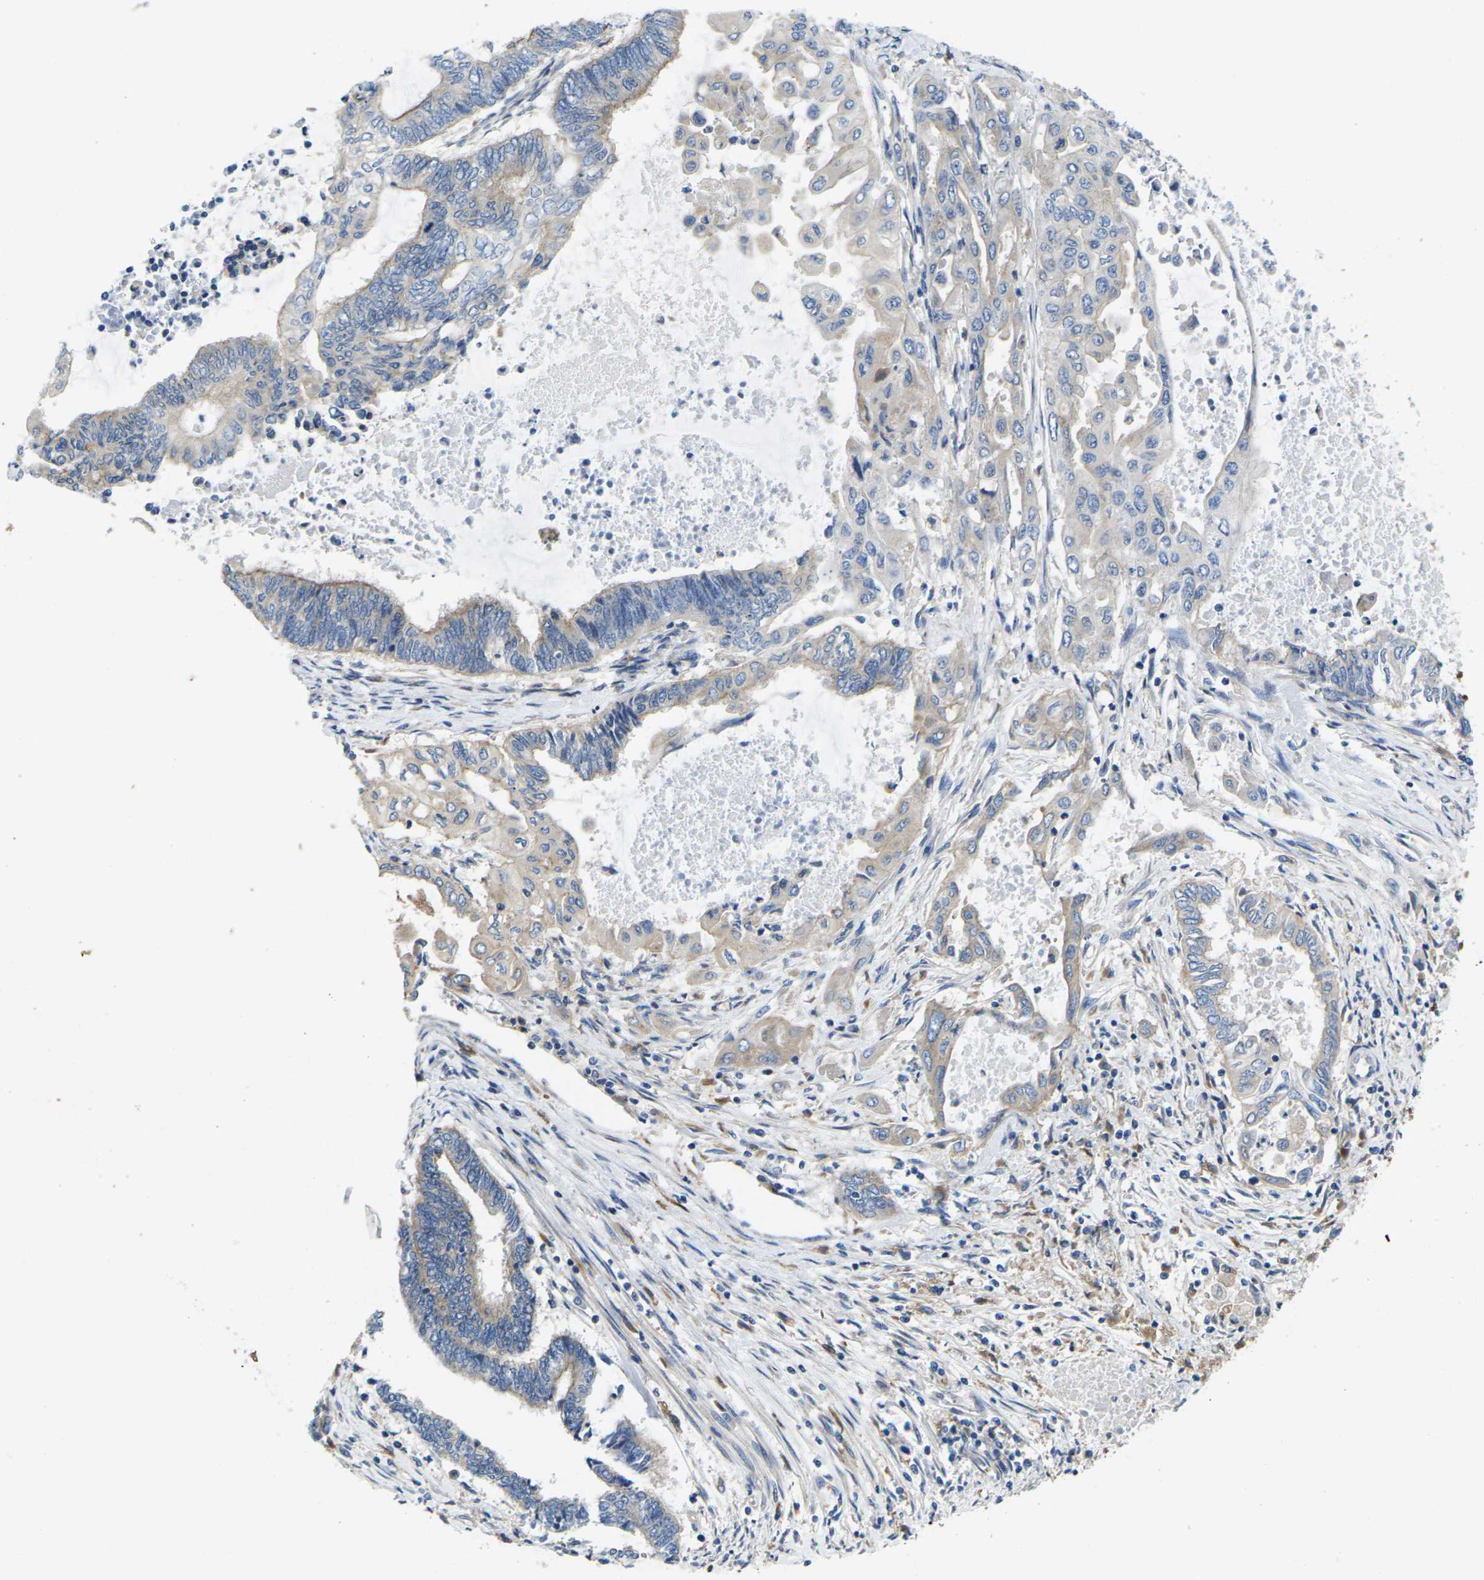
{"staining": {"intensity": "weak", "quantity": "25%-75%", "location": "cytoplasmic/membranous"}, "tissue": "endometrial cancer", "cell_type": "Tumor cells", "image_type": "cancer", "snomed": [{"axis": "morphology", "description": "Adenocarcinoma, NOS"}, {"axis": "topography", "description": "Uterus"}, {"axis": "topography", "description": "Endometrium"}], "caption": "Immunohistochemical staining of human adenocarcinoma (endometrial) reveals weak cytoplasmic/membranous protein expression in about 25%-75% of tumor cells.", "gene": "SCNN1A", "patient": {"sex": "female", "age": 70}}